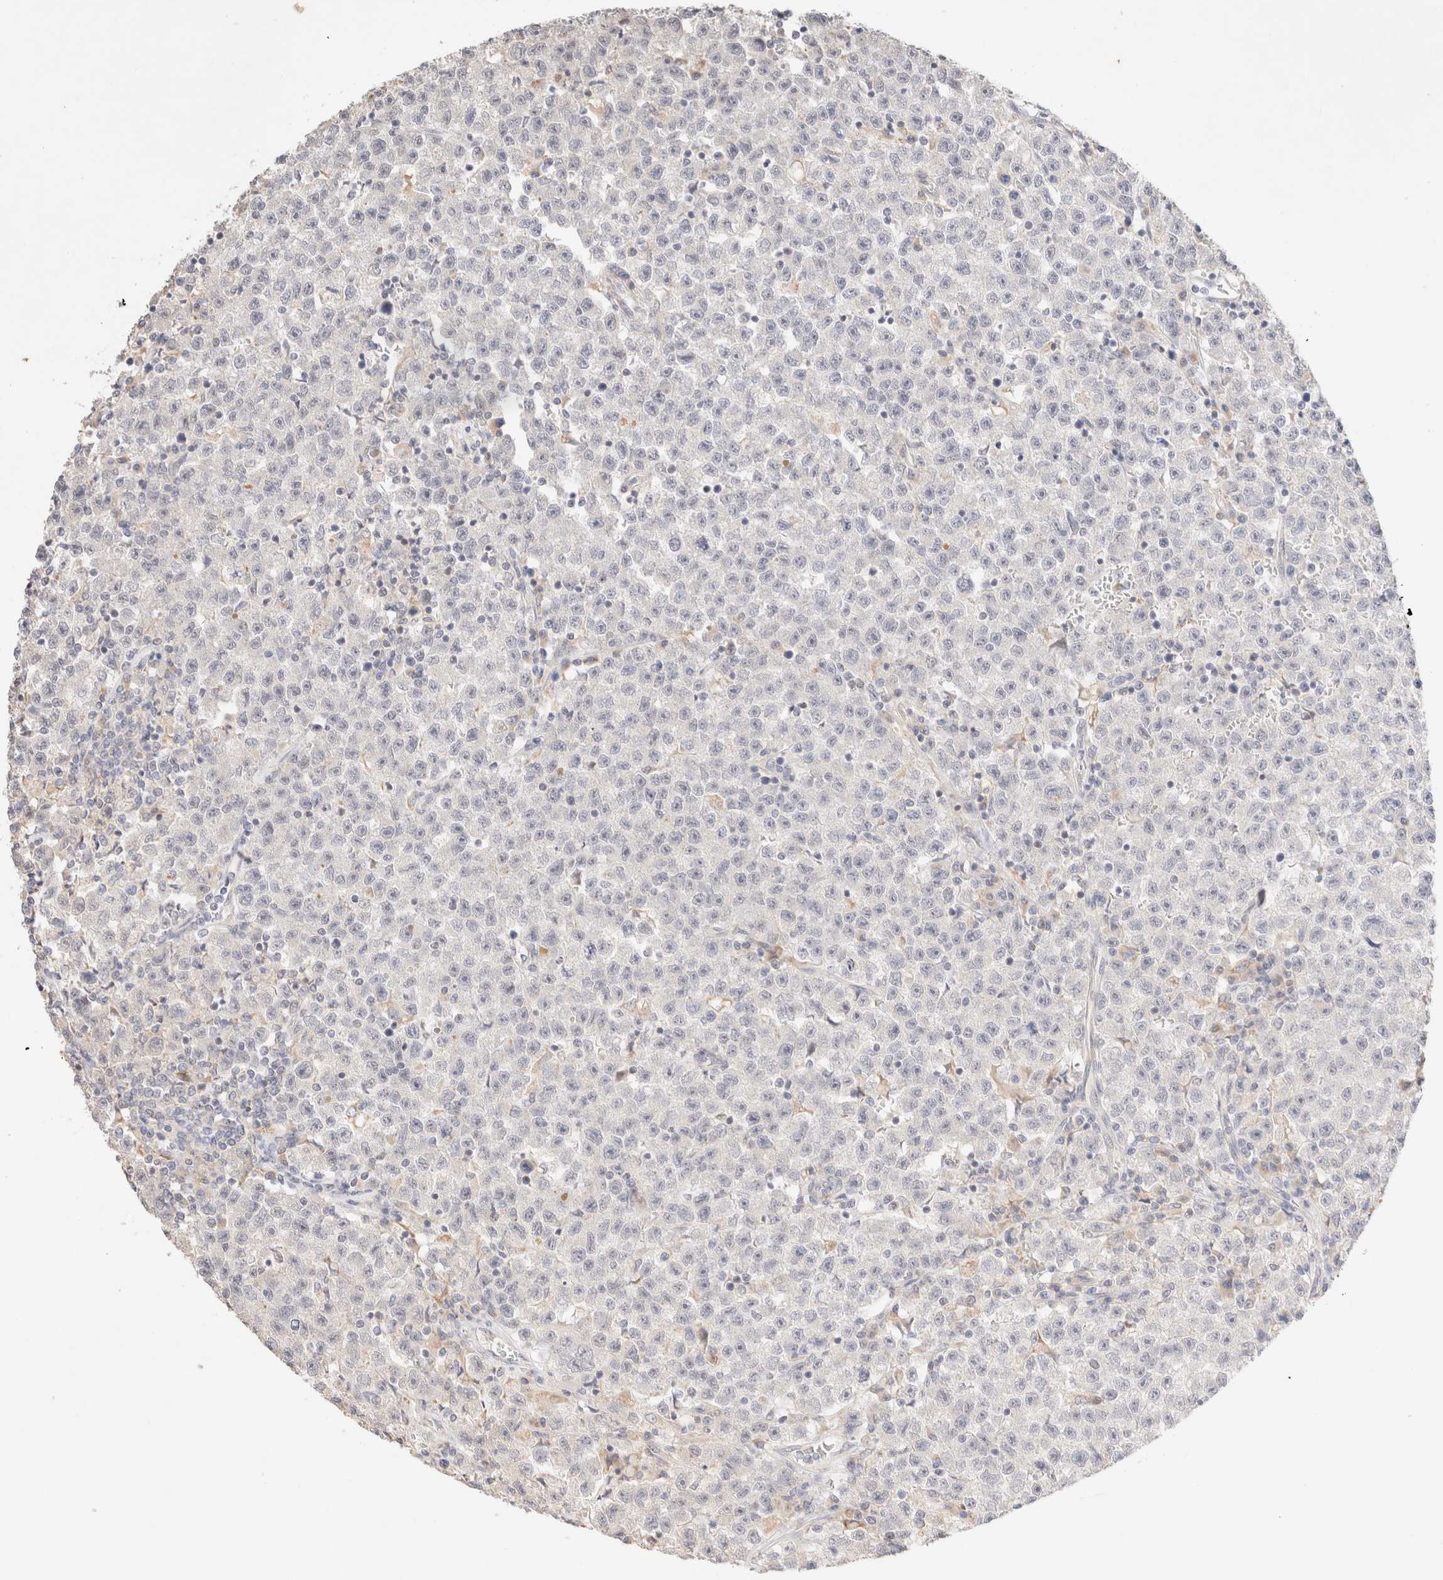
{"staining": {"intensity": "negative", "quantity": "none", "location": "none"}, "tissue": "testis cancer", "cell_type": "Tumor cells", "image_type": "cancer", "snomed": [{"axis": "morphology", "description": "Seminoma, NOS"}, {"axis": "topography", "description": "Testis"}], "caption": "The photomicrograph exhibits no significant staining in tumor cells of testis cancer (seminoma).", "gene": "SNTB1", "patient": {"sex": "male", "age": 22}}